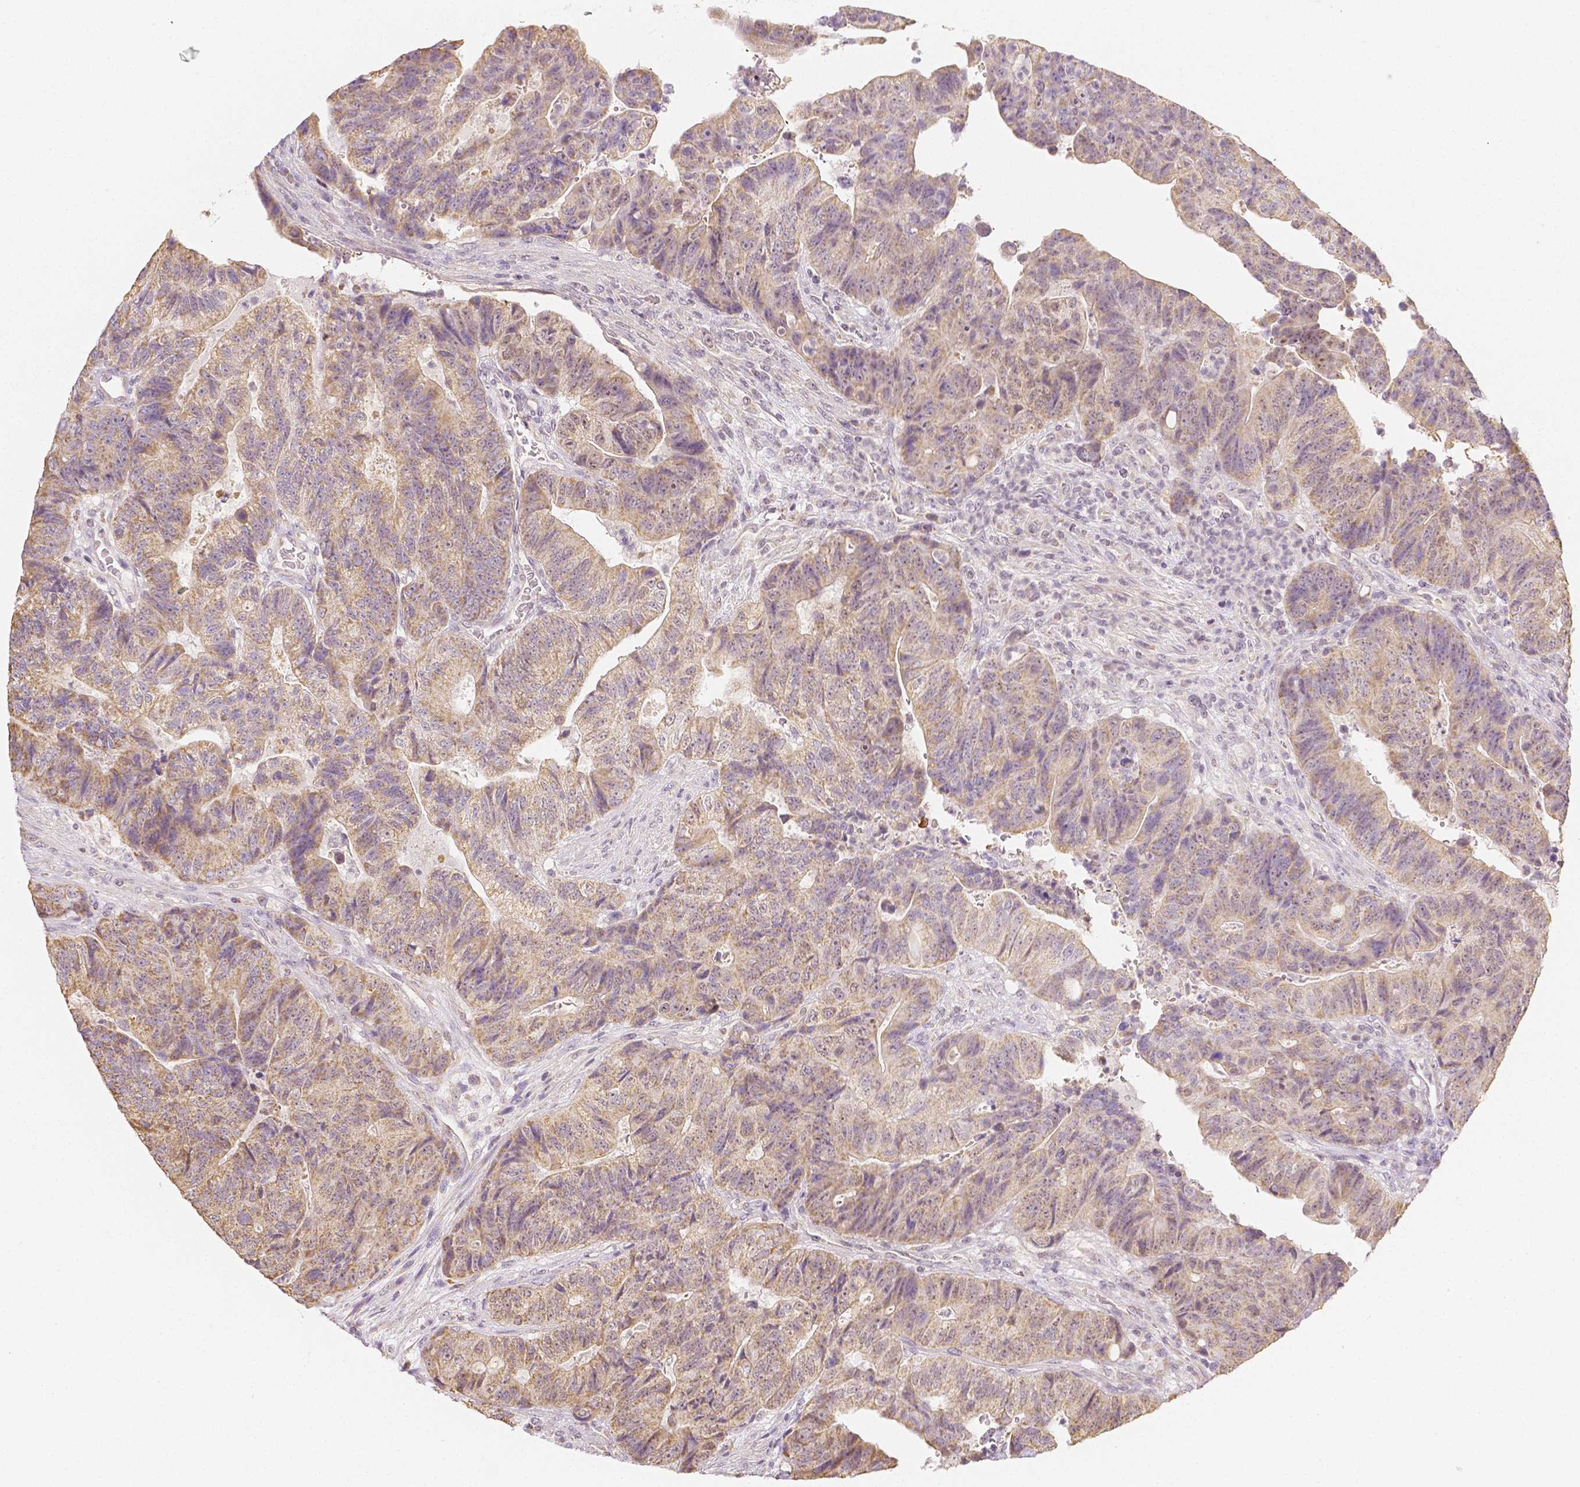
{"staining": {"intensity": "moderate", "quantity": ">75%", "location": "cytoplasmic/membranous"}, "tissue": "colorectal cancer", "cell_type": "Tumor cells", "image_type": "cancer", "snomed": [{"axis": "morphology", "description": "Normal tissue, NOS"}, {"axis": "morphology", "description": "Adenocarcinoma, NOS"}, {"axis": "topography", "description": "Colon"}], "caption": "Human colorectal cancer (adenocarcinoma) stained for a protein (brown) reveals moderate cytoplasmic/membranous positive expression in approximately >75% of tumor cells.", "gene": "NVL", "patient": {"sex": "female", "age": 48}}